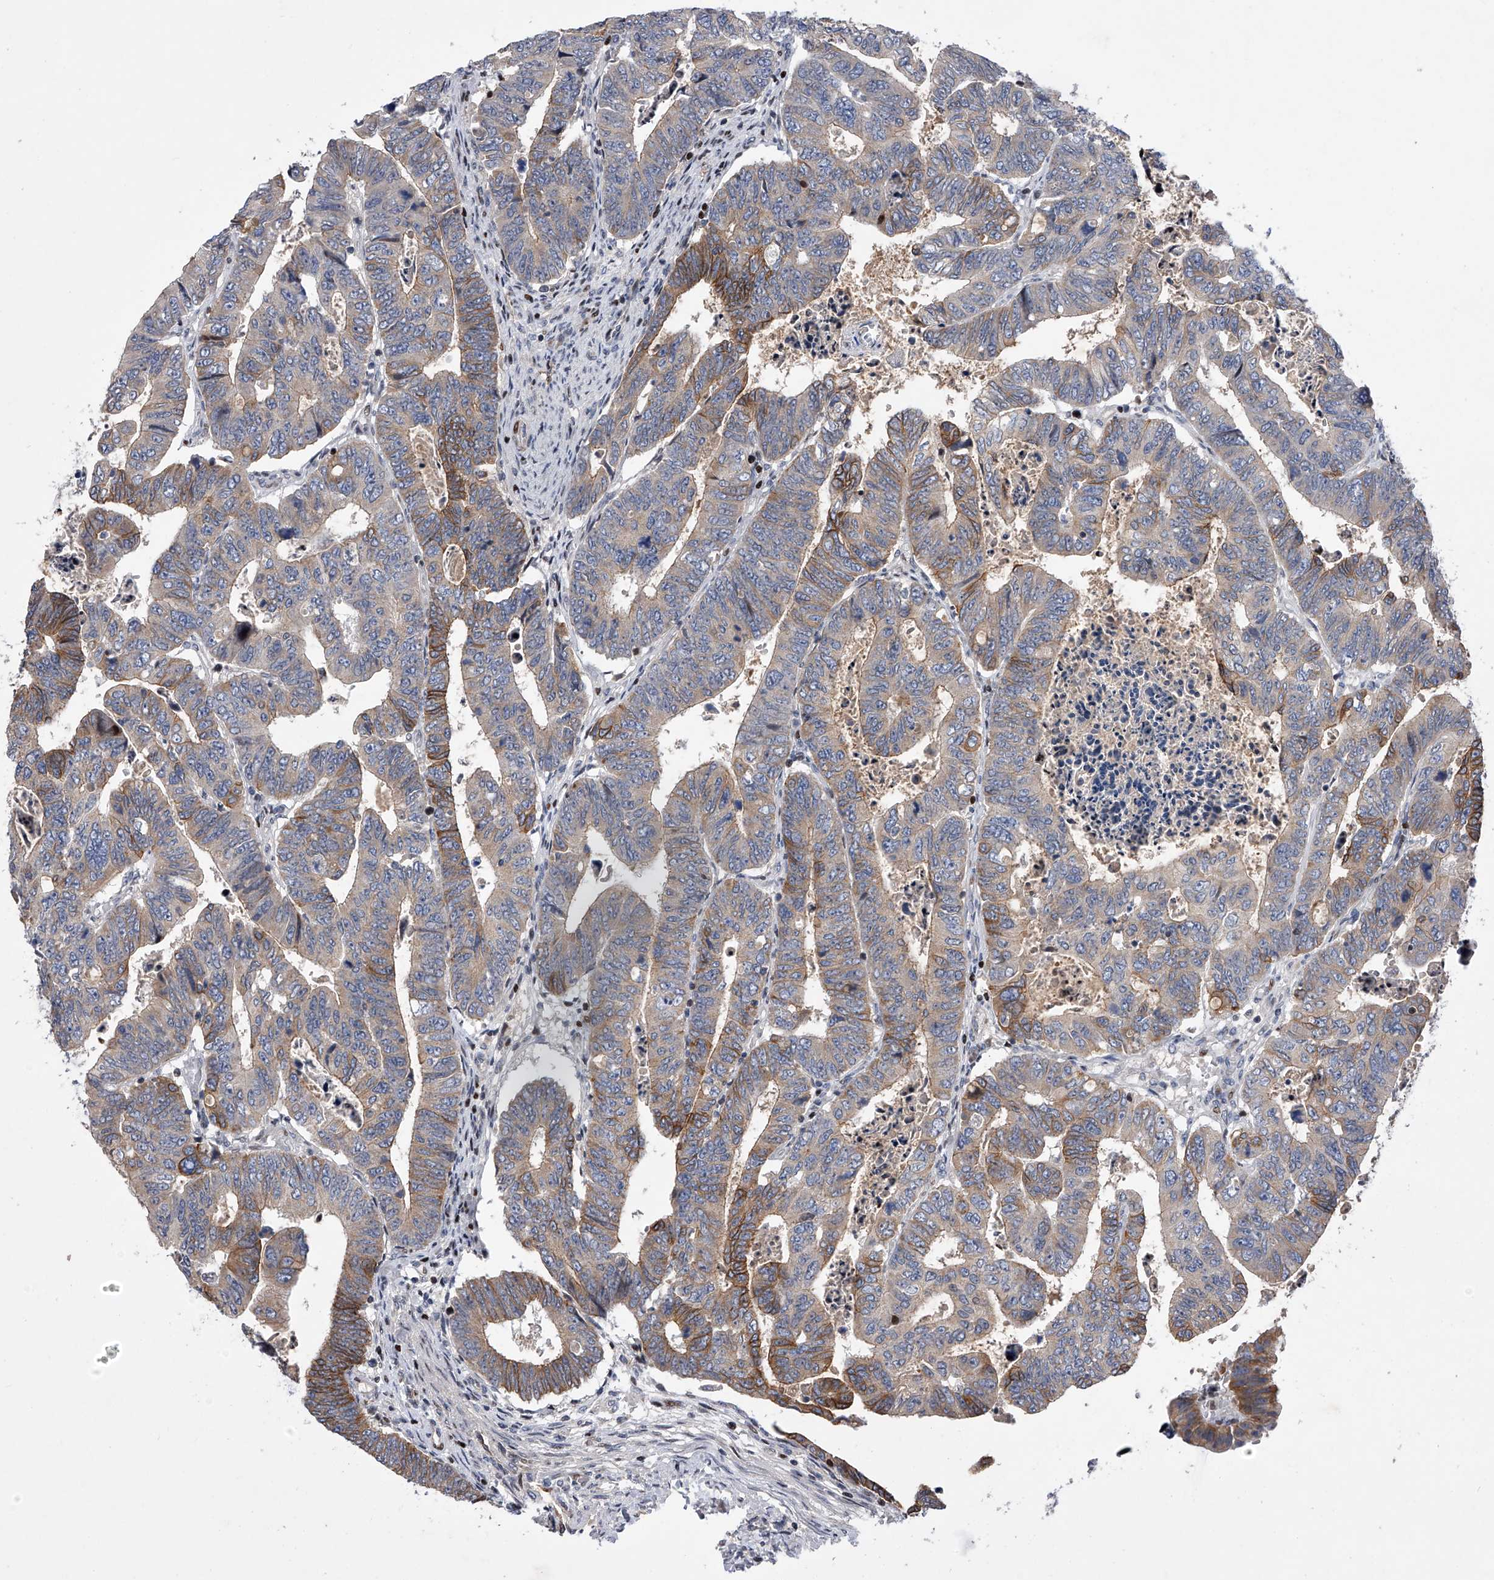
{"staining": {"intensity": "strong", "quantity": "<25%", "location": "cytoplasmic/membranous"}, "tissue": "colorectal cancer", "cell_type": "Tumor cells", "image_type": "cancer", "snomed": [{"axis": "morphology", "description": "Normal tissue, NOS"}, {"axis": "morphology", "description": "Adenocarcinoma, NOS"}, {"axis": "topography", "description": "Rectum"}], "caption": "A brown stain labels strong cytoplasmic/membranous staining of a protein in adenocarcinoma (colorectal) tumor cells.", "gene": "CDH12", "patient": {"sex": "female", "age": 65}}